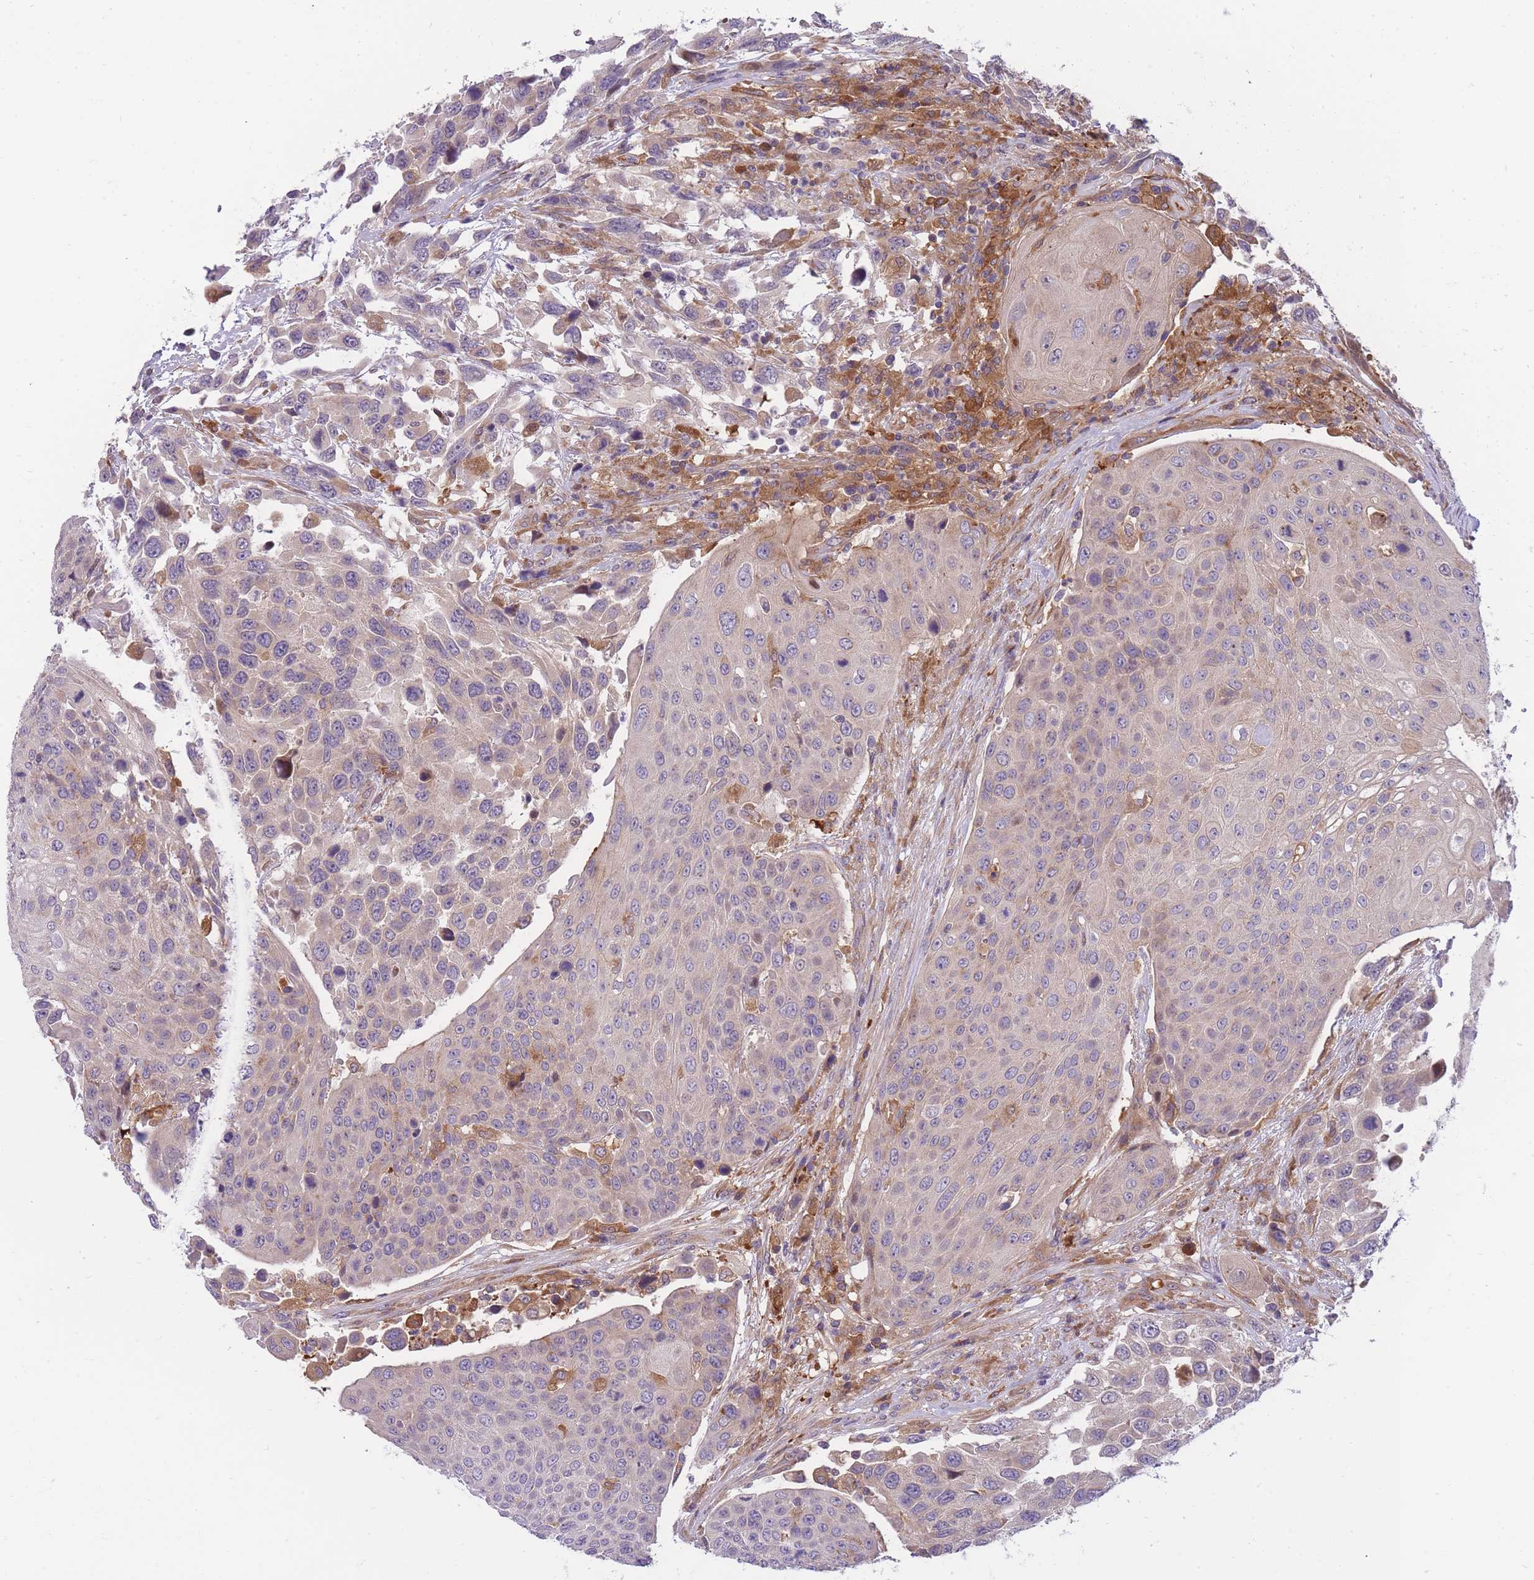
{"staining": {"intensity": "weak", "quantity": "<25%", "location": "cytoplasmic/membranous"}, "tissue": "urothelial cancer", "cell_type": "Tumor cells", "image_type": "cancer", "snomed": [{"axis": "morphology", "description": "Urothelial carcinoma, High grade"}, {"axis": "topography", "description": "Urinary bladder"}], "caption": "Tumor cells are negative for brown protein staining in urothelial cancer.", "gene": "CRYGN", "patient": {"sex": "female", "age": 70}}